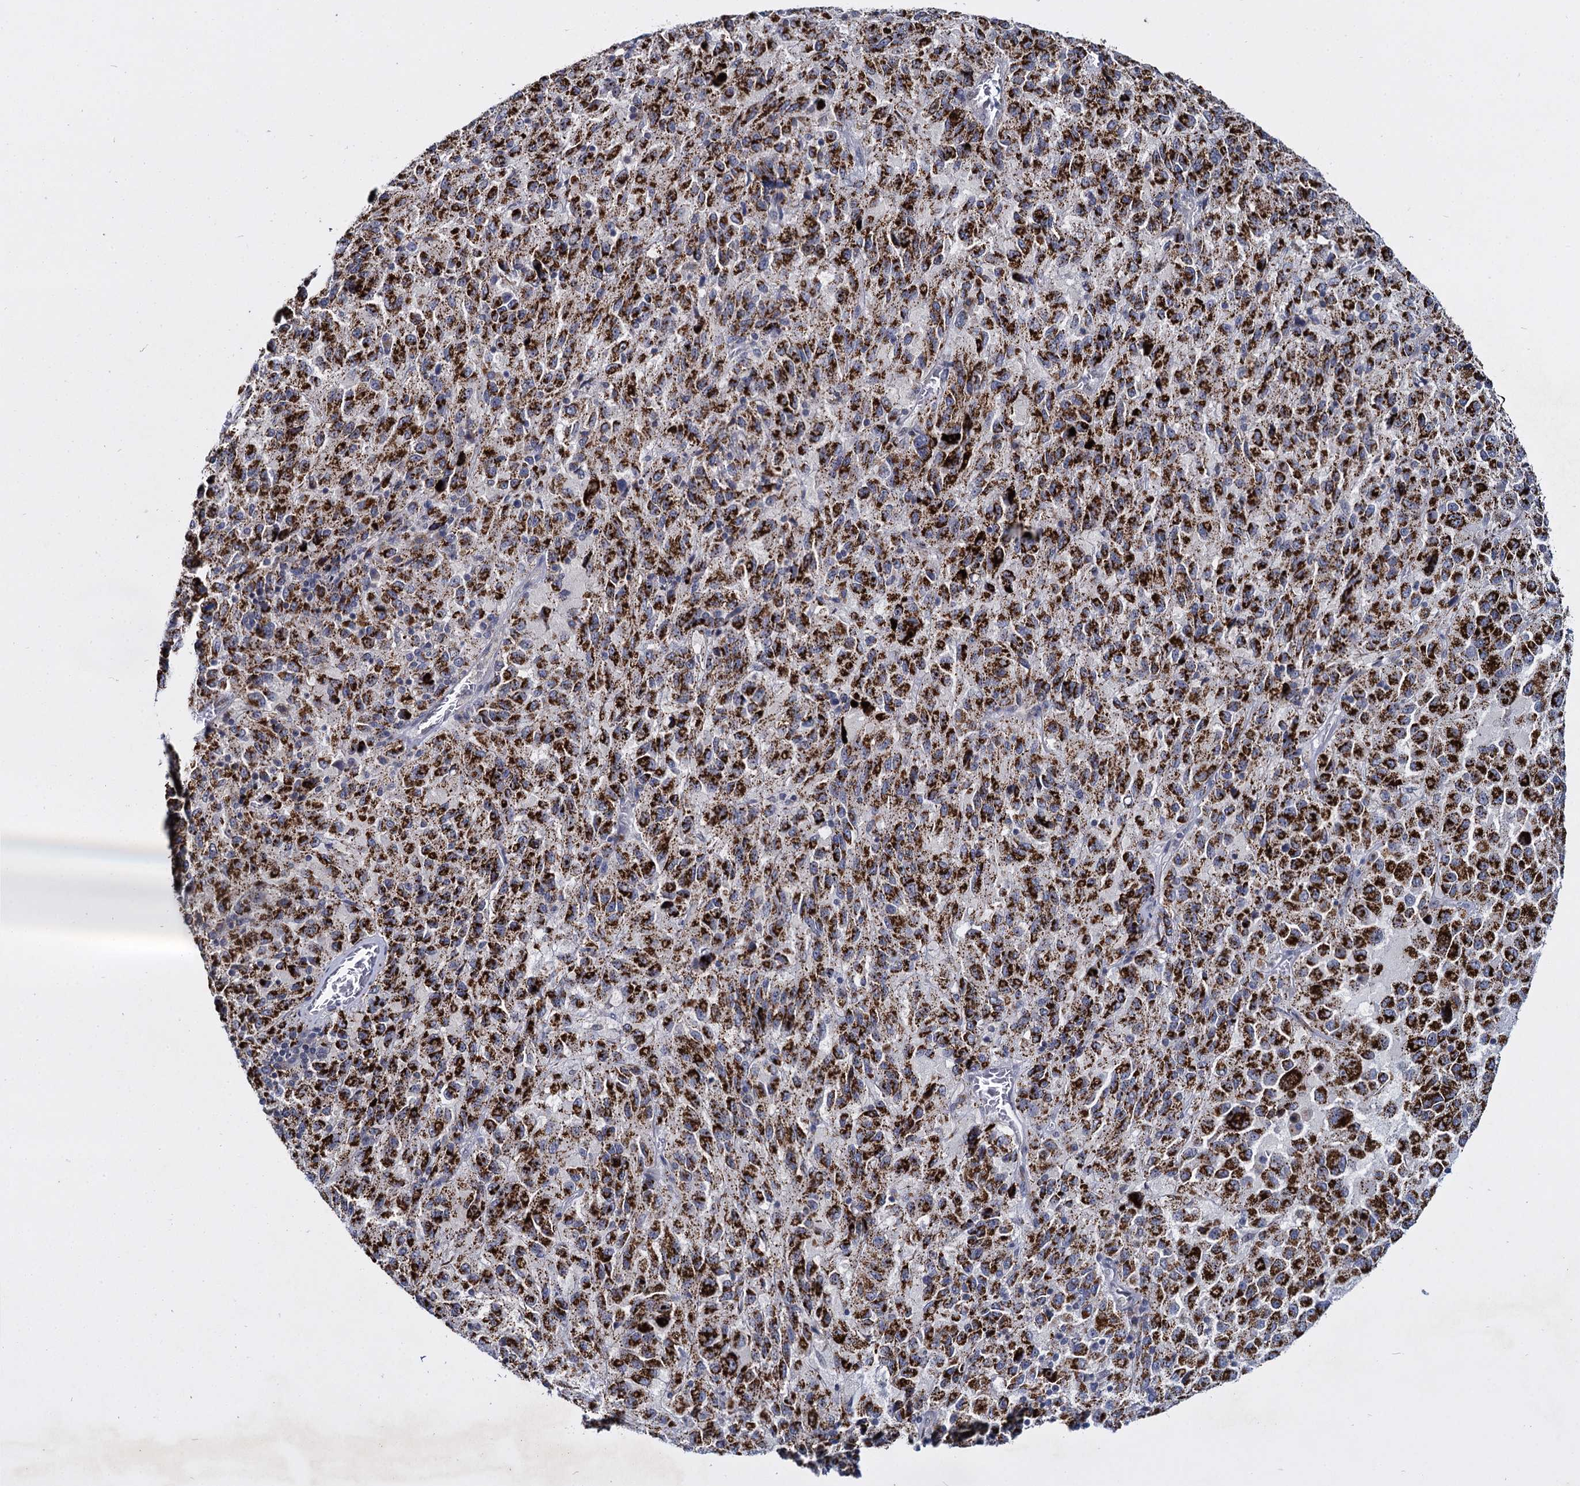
{"staining": {"intensity": "strong", "quantity": ">75%", "location": "cytoplasmic/membranous"}, "tissue": "melanoma", "cell_type": "Tumor cells", "image_type": "cancer", "snomed": [{"axis": "morphology", "description": "Malignant melanoma, Metastatic site"}, {"axis": "topography", "description": "Lung"}], "caption": "Human malignant melanoma (metastatic site) stained with a protein marker shows strong staining in tumor cells.", "gene": "RPUSD4", "patient": {"sex": "male", "age": 64}}